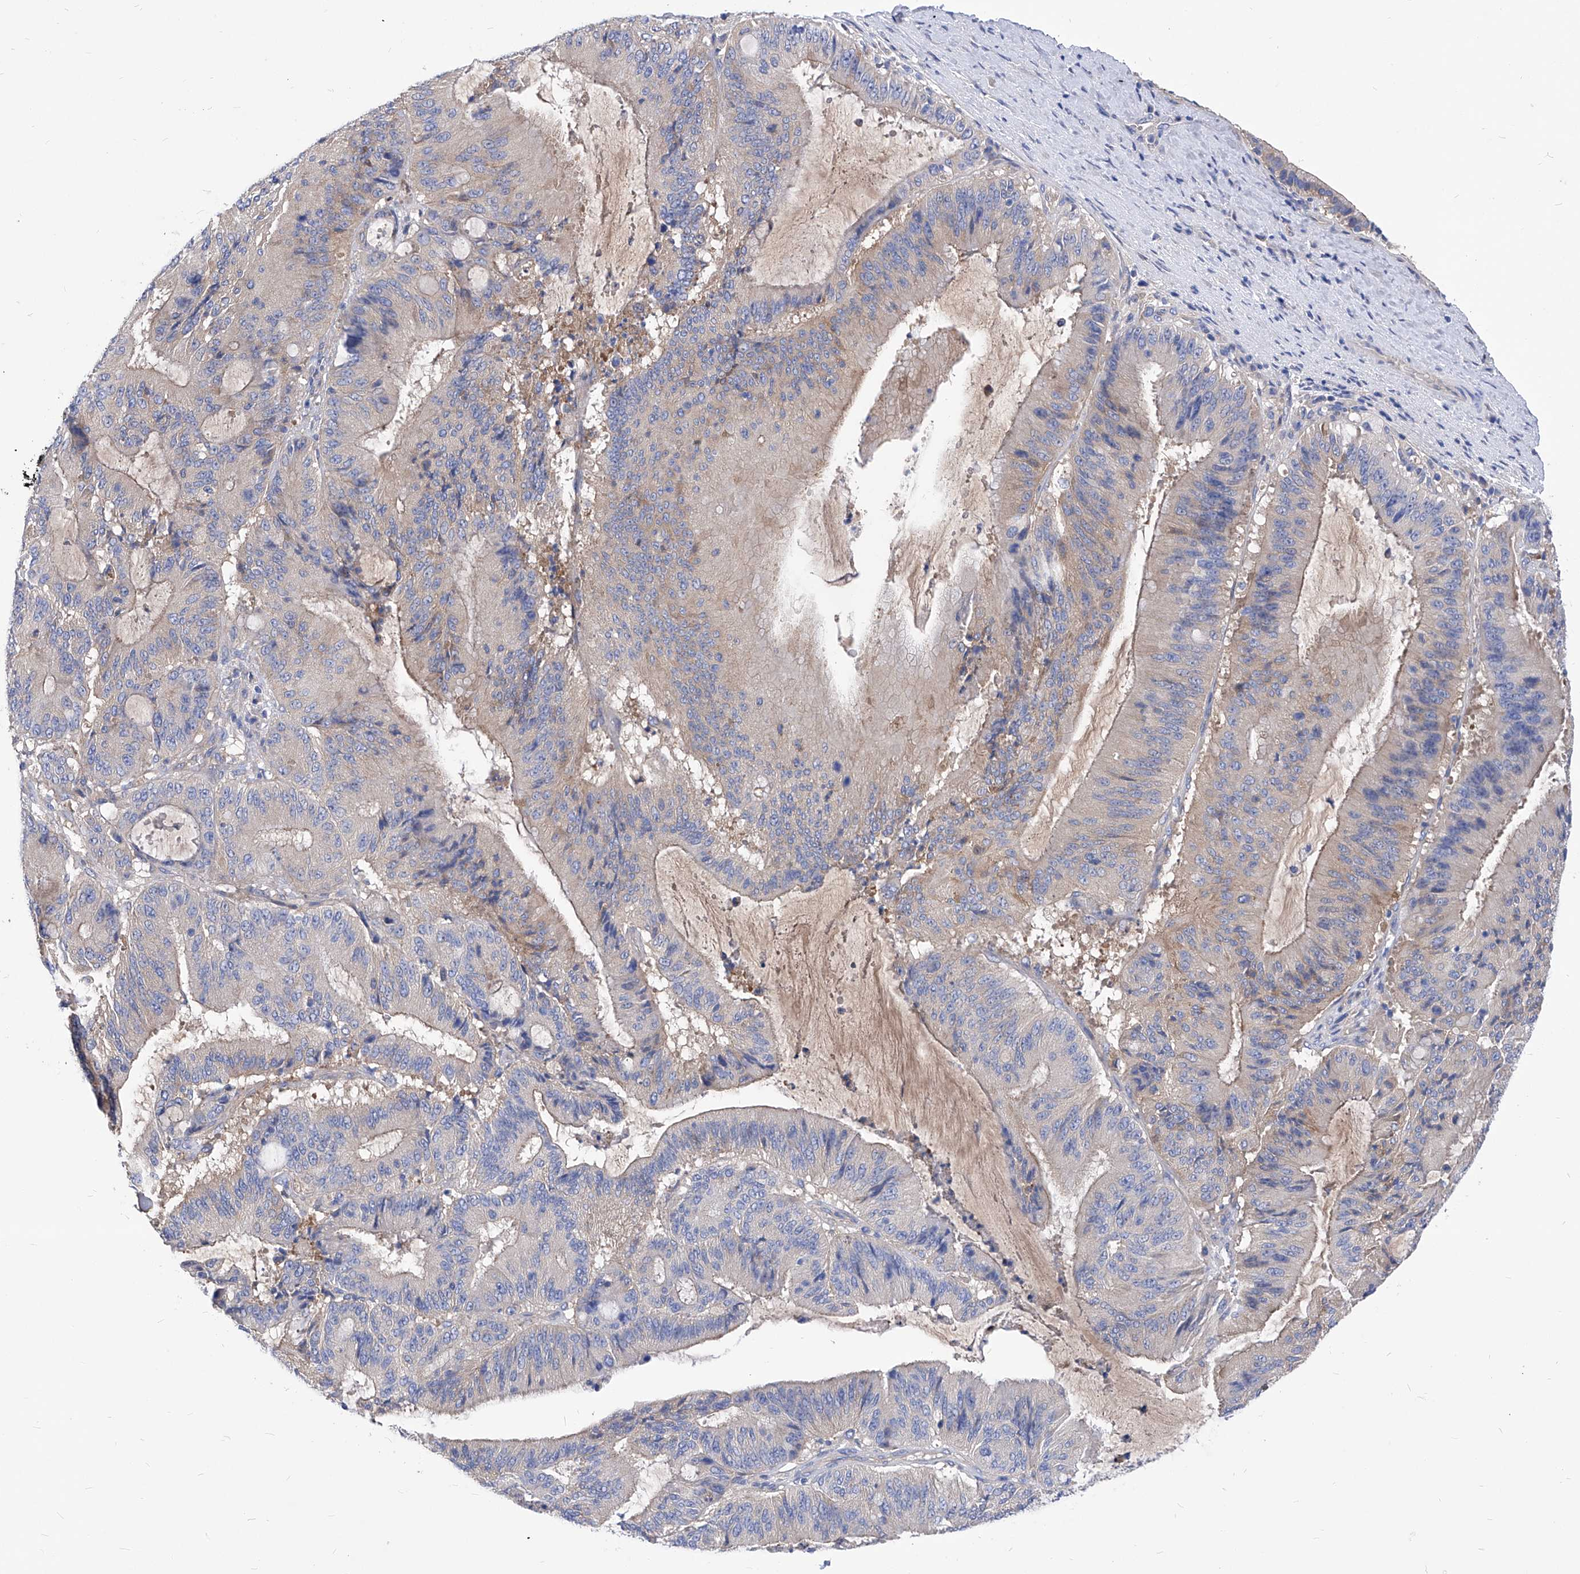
{"staining": {"intensity": "weak", "quantity": "25%-75%", "location": "cytoplasmic/membranous"}, "tissue": "liver cancer", "cell_type": "Tumor cells", "image_type": "cancer", "snomed": [{"axis": "morphology", "description": "Normal tissue, NOS"}, {"axis": "morphology", "description": "Cholangiocarcinoma"}, {"axis": "topography", "description": "Liver"}, {"axis": "topography", "description": "Peripheral nerve tissue"}], "caption": "Human cholangiocarcinoma (liver) stained for a protein (brown) reveals weak cytoplasmic/membranous positive positivity in about 25%-75% of tumor cells.", "gene": "XPNPEP1", "patient": {"sex": "female", "age": 73}}